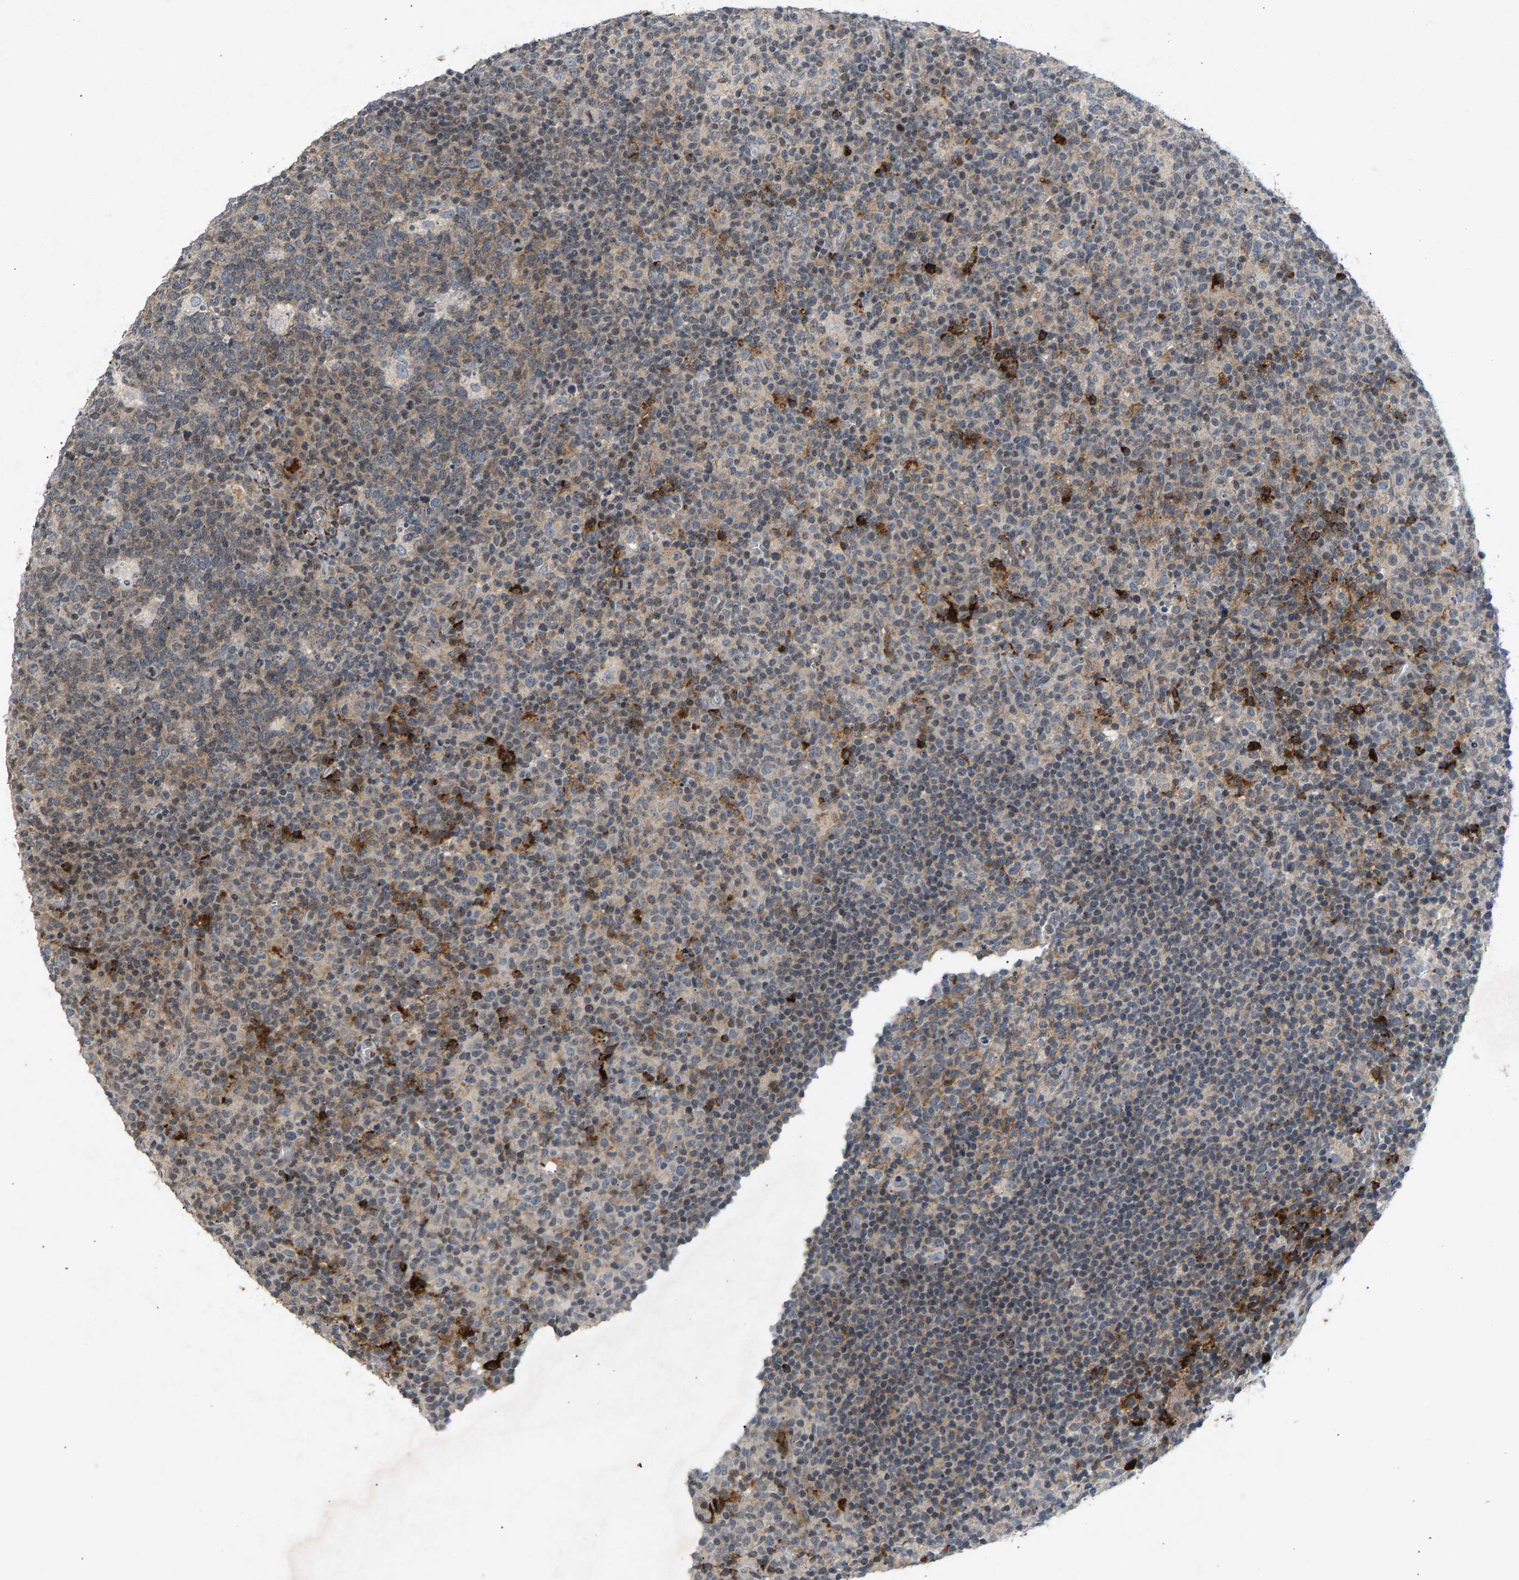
{"staining": {"intensity": "weak", "quantity": ">75%", "location": "cytoplasmic/membranous"}, "tissue": "lymph node", "cell_type": "Germinal center cells", "image_type": "normal", "snomed": [{"axis": "morphology", "description": "Normal tissue, NOS"}, {"axis": "morphology", "description": "Inflammation, NOS"}, {"axis": "topography", "description": "Lymph node"}], "caption": "Immunohistochemistry (IHC) photomicrograph of unremarkable lymph node: human lymph node stained using immunohistochemistry exhibits low levels of weak protein expression localized specifically in the cytoplasmic/membranous of germinal center cells, appearing as a cytoplasmic/membranous brown color.", "gene": "ZPR1", "patient": {"sex": "male", "age": 55}}